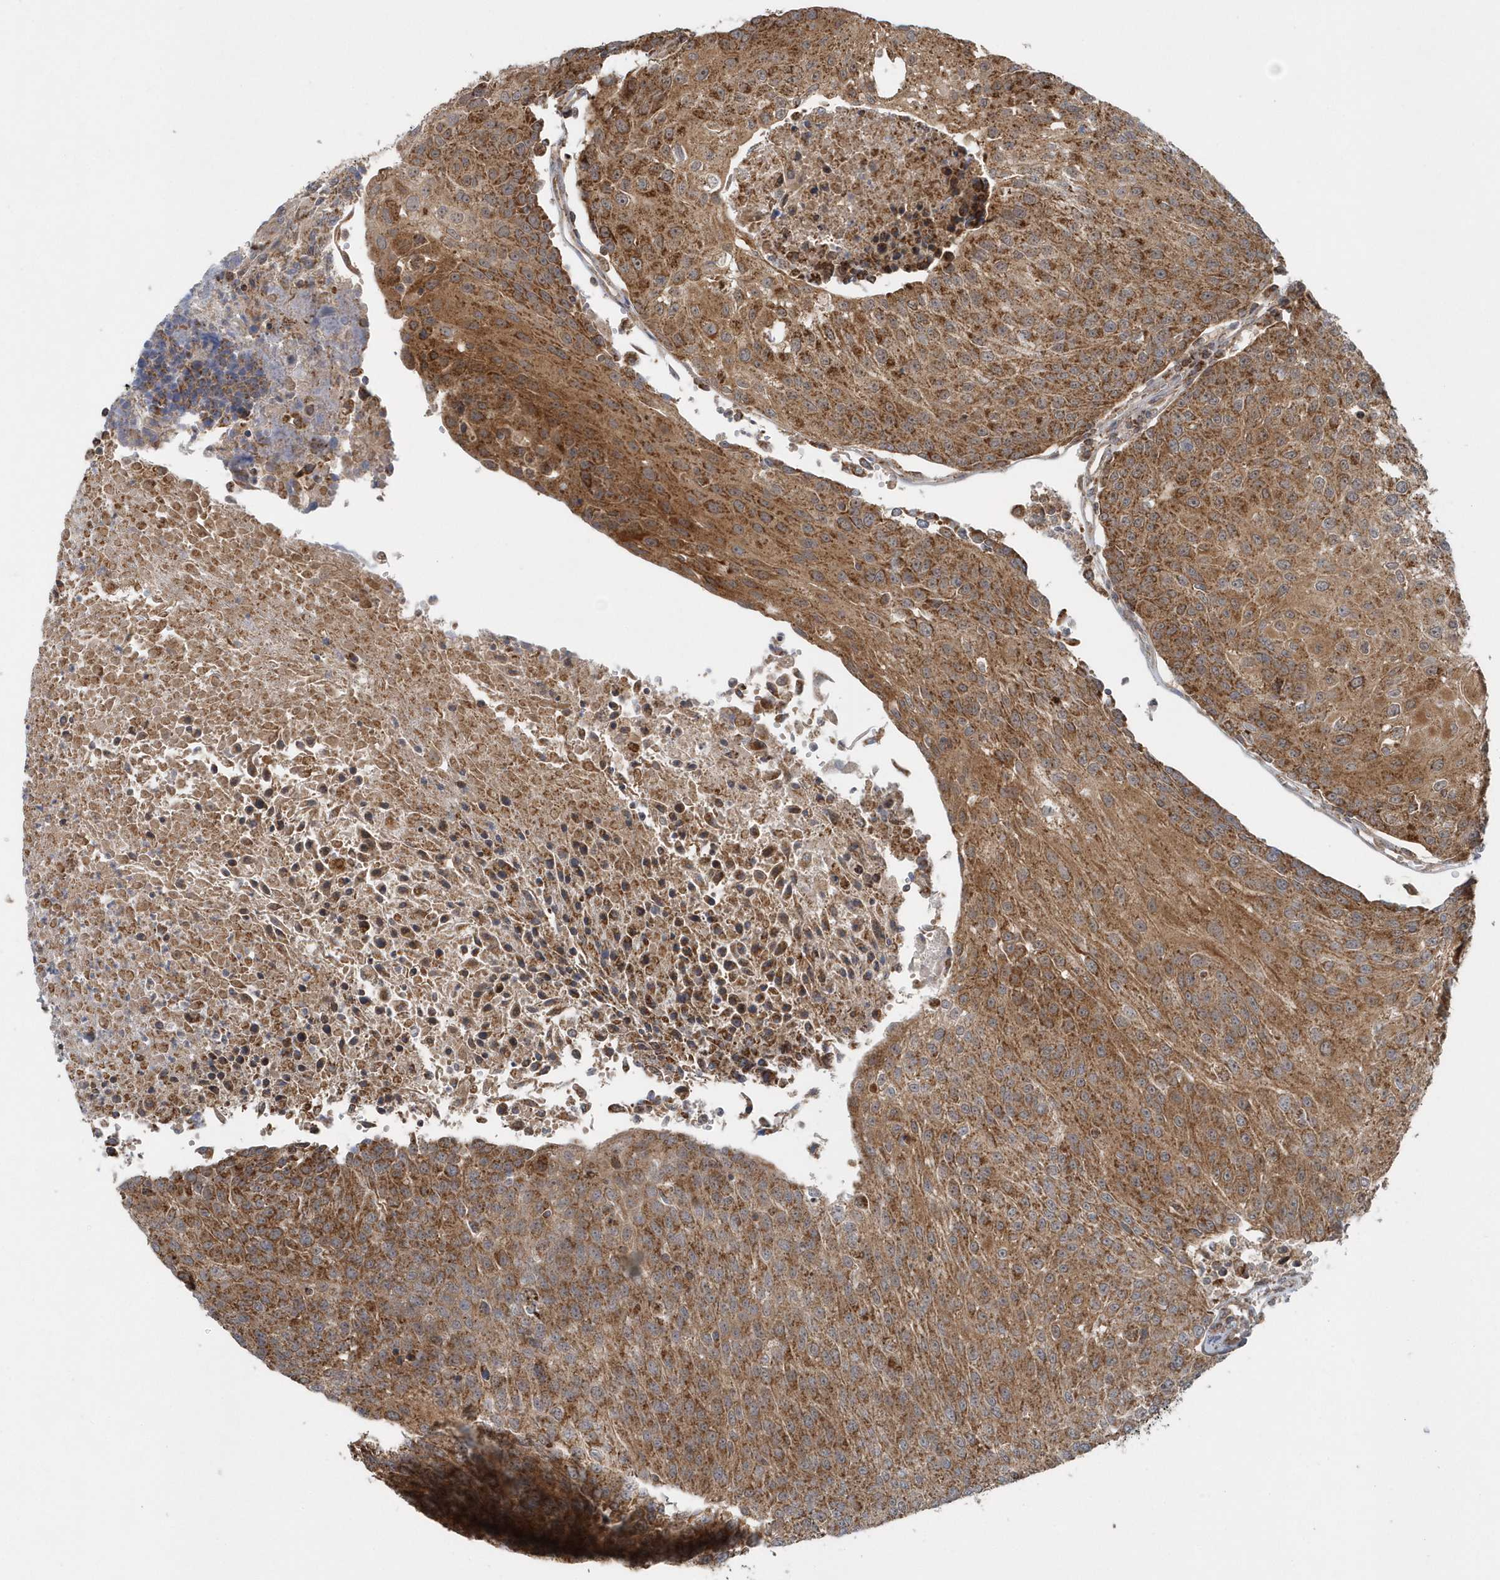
{"staining": {"intensity": "moderate", "quantity": ">75%", "location": "cytoplasmic/membranous"}, "tissue": "urothelial cancer", "cell_type": "Tumor cells", "image_type": "cancer", "snomed": [{"axis": "morphology", "description": "Urothelial carcinoma, High grade"}, {"axis": "topography", "description": "Urinary bladder"}], "caption": "Moderate cytoplasmic/membranous staining is present in approximately >75% of tumor cells in urothelial carcinoma (high-grade). The staining was performed using DAB to visualize the protein expression in brown, while the nuclei were stained in blue with hematoxylin (Magnification: 20x).", "gene": "PPP1R7", "patient": {"sex": "female", "age": 85}}